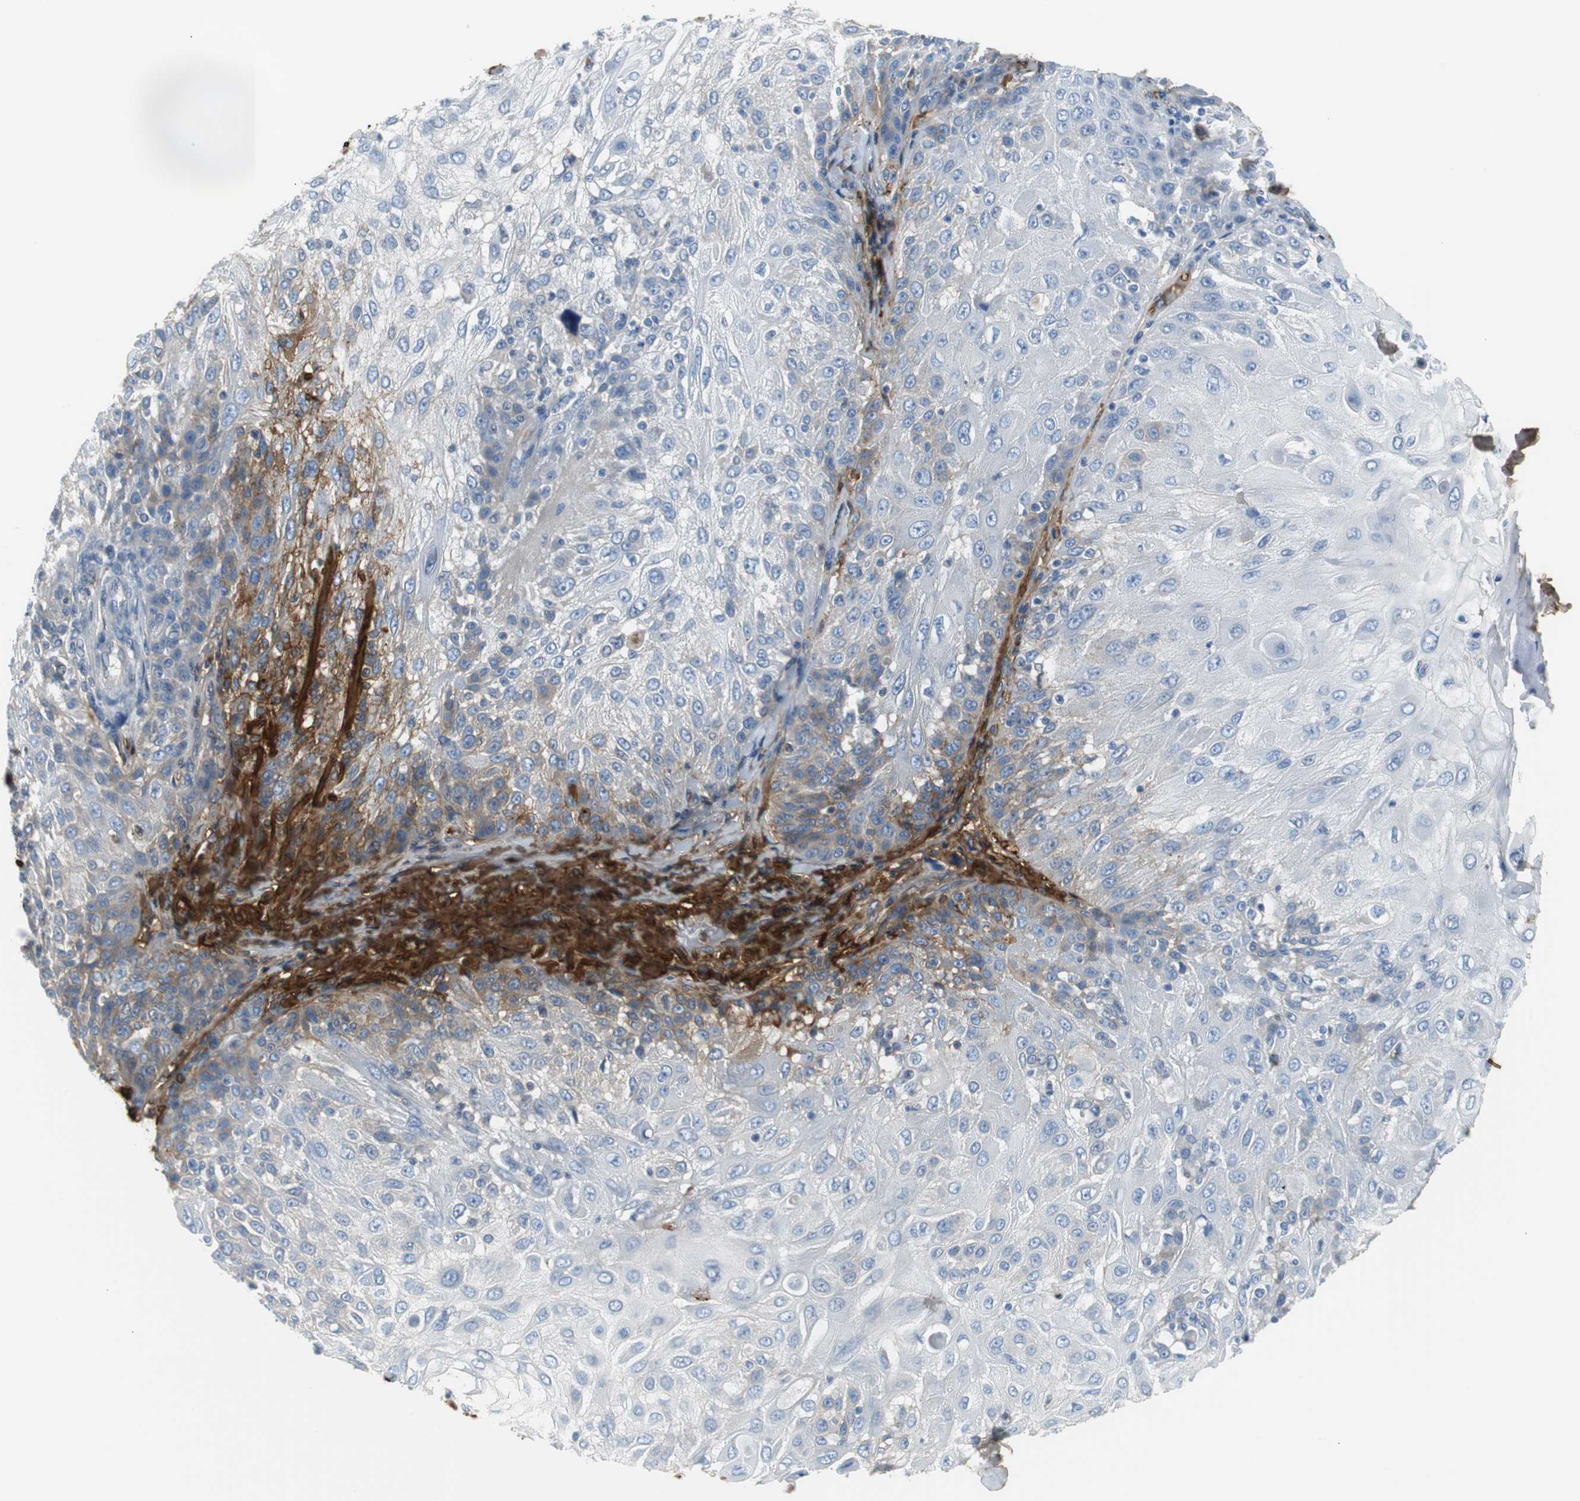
{"staining": {"intensity": "moderate", "quantity": "<25%", "location": "cytoplasmic/membranous"}, "tissue": "skin cancer", "cell_type": "Tumor cells", "image_type": "cancer", "snomed": [{"axis": "morphology", "description": "Normal tissue, NOS"}, {"axis": "morphology", "description": "Squamous cell carcinoma, NOS"}, {"axis": "topography", "description": "Skin"}], "caption": "Immunohistochemical staining of human skin cancer reveals low levels of moderate cytoplasmic/membranous protein expression in approximately <25% of tumor cells.", "gene": "APCS", "patient": {"sex": "female", "age": 83}}